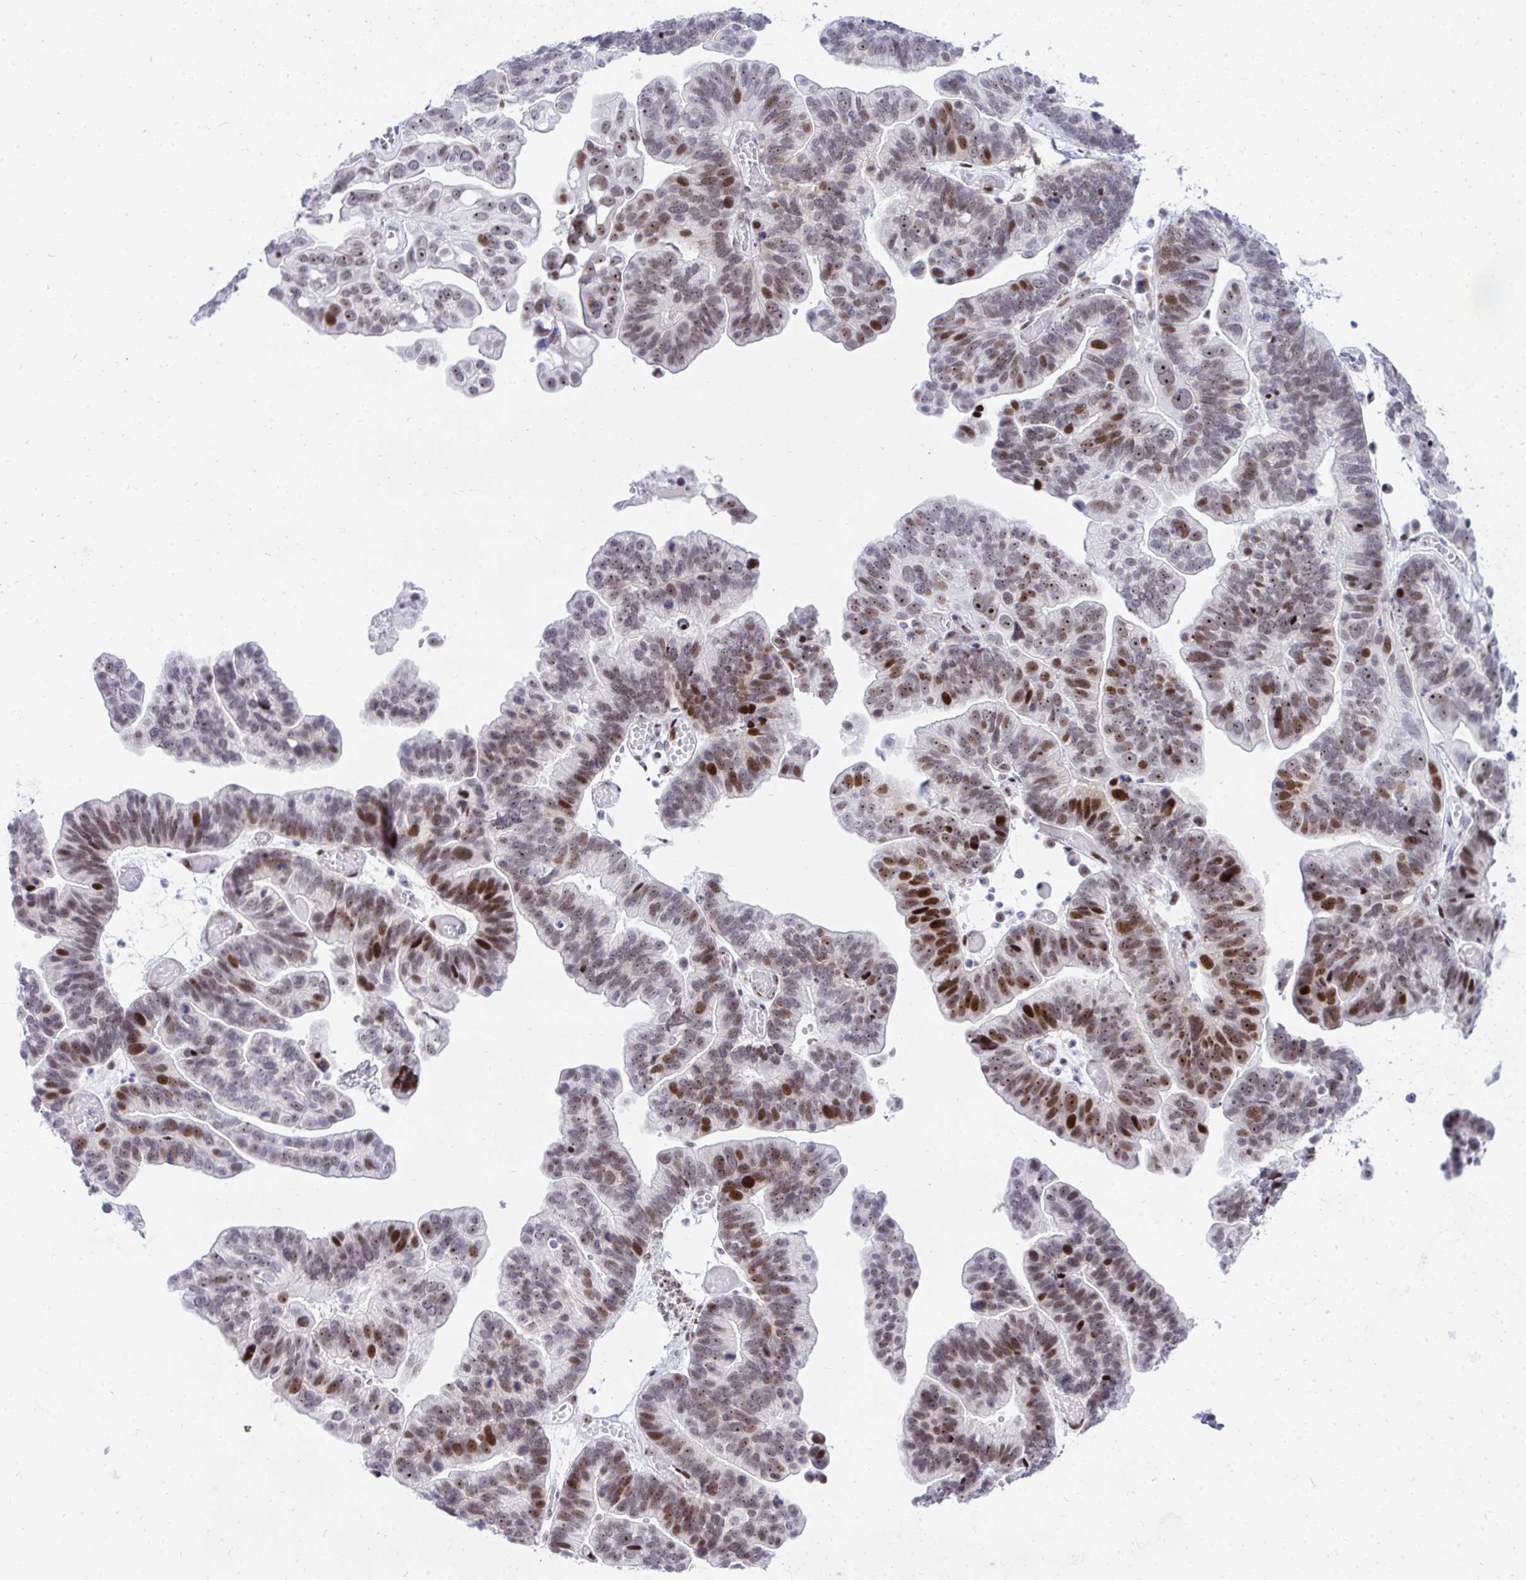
{"staining": {"intensity": "moderate", "quantity": ">75%", "location": "nuclear"}, "tissue": "ovarian cancer", "cell_type": "Tumor cells", "image_type": "cancer", "snomed": [{"axis": "morphology", "description": "Cystadenocarcinoma, serous, NOS"}, {"axis": "topography", "description": "Ovary"}], "caption": "Tumor cells display medium levels of moderate nuclear positivity in about >75% of cells in human ovarian cancer.", "gene": "GLDN", "patient": {"sex": "female", "age": 56}}